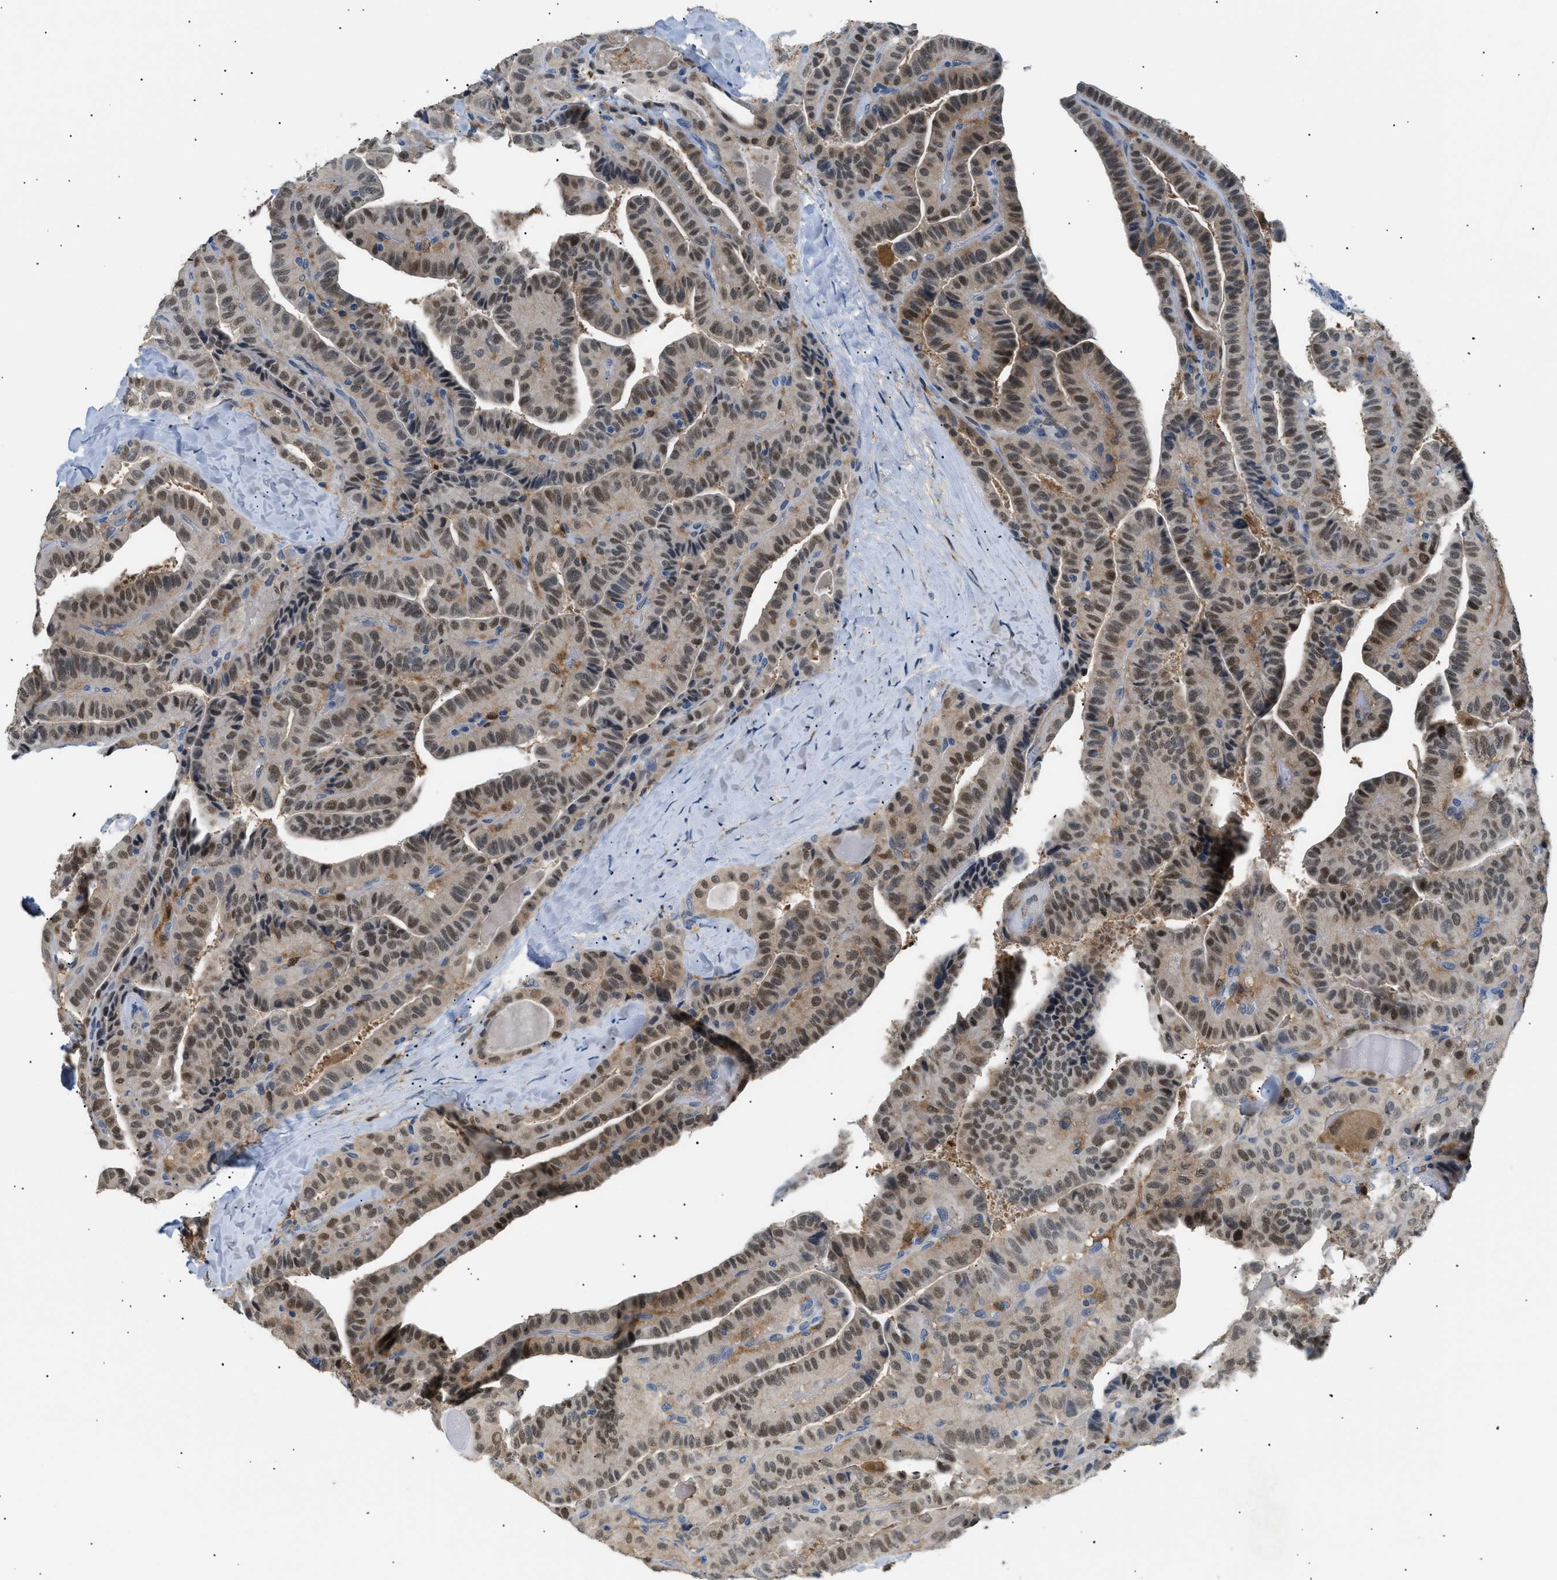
{"staining": {"intensity": "moderate", "quantity": ">75%", "location": "cytoplasmic/membranous,nuclear"}, "tissue": "thyroid cancer", "cell_type": "Tumor cells", "image_type": "cancer", "snomed": [{"axis": "morphology", "description": "Papillary adenocarcinoma, NOS"}, {"axis": "topography", "description": "Thyroid gland"}], "caption": "This histopathology image exhibits immunohistochemistry staining of human papillary adenocarcinoma (thyroid), with medium moderate cytoplasmic/membranous and nuclear staining in about >75% of tumor cells.", "gene": "AKR1A1", "patient": {"sex": "male", "age": 77}}